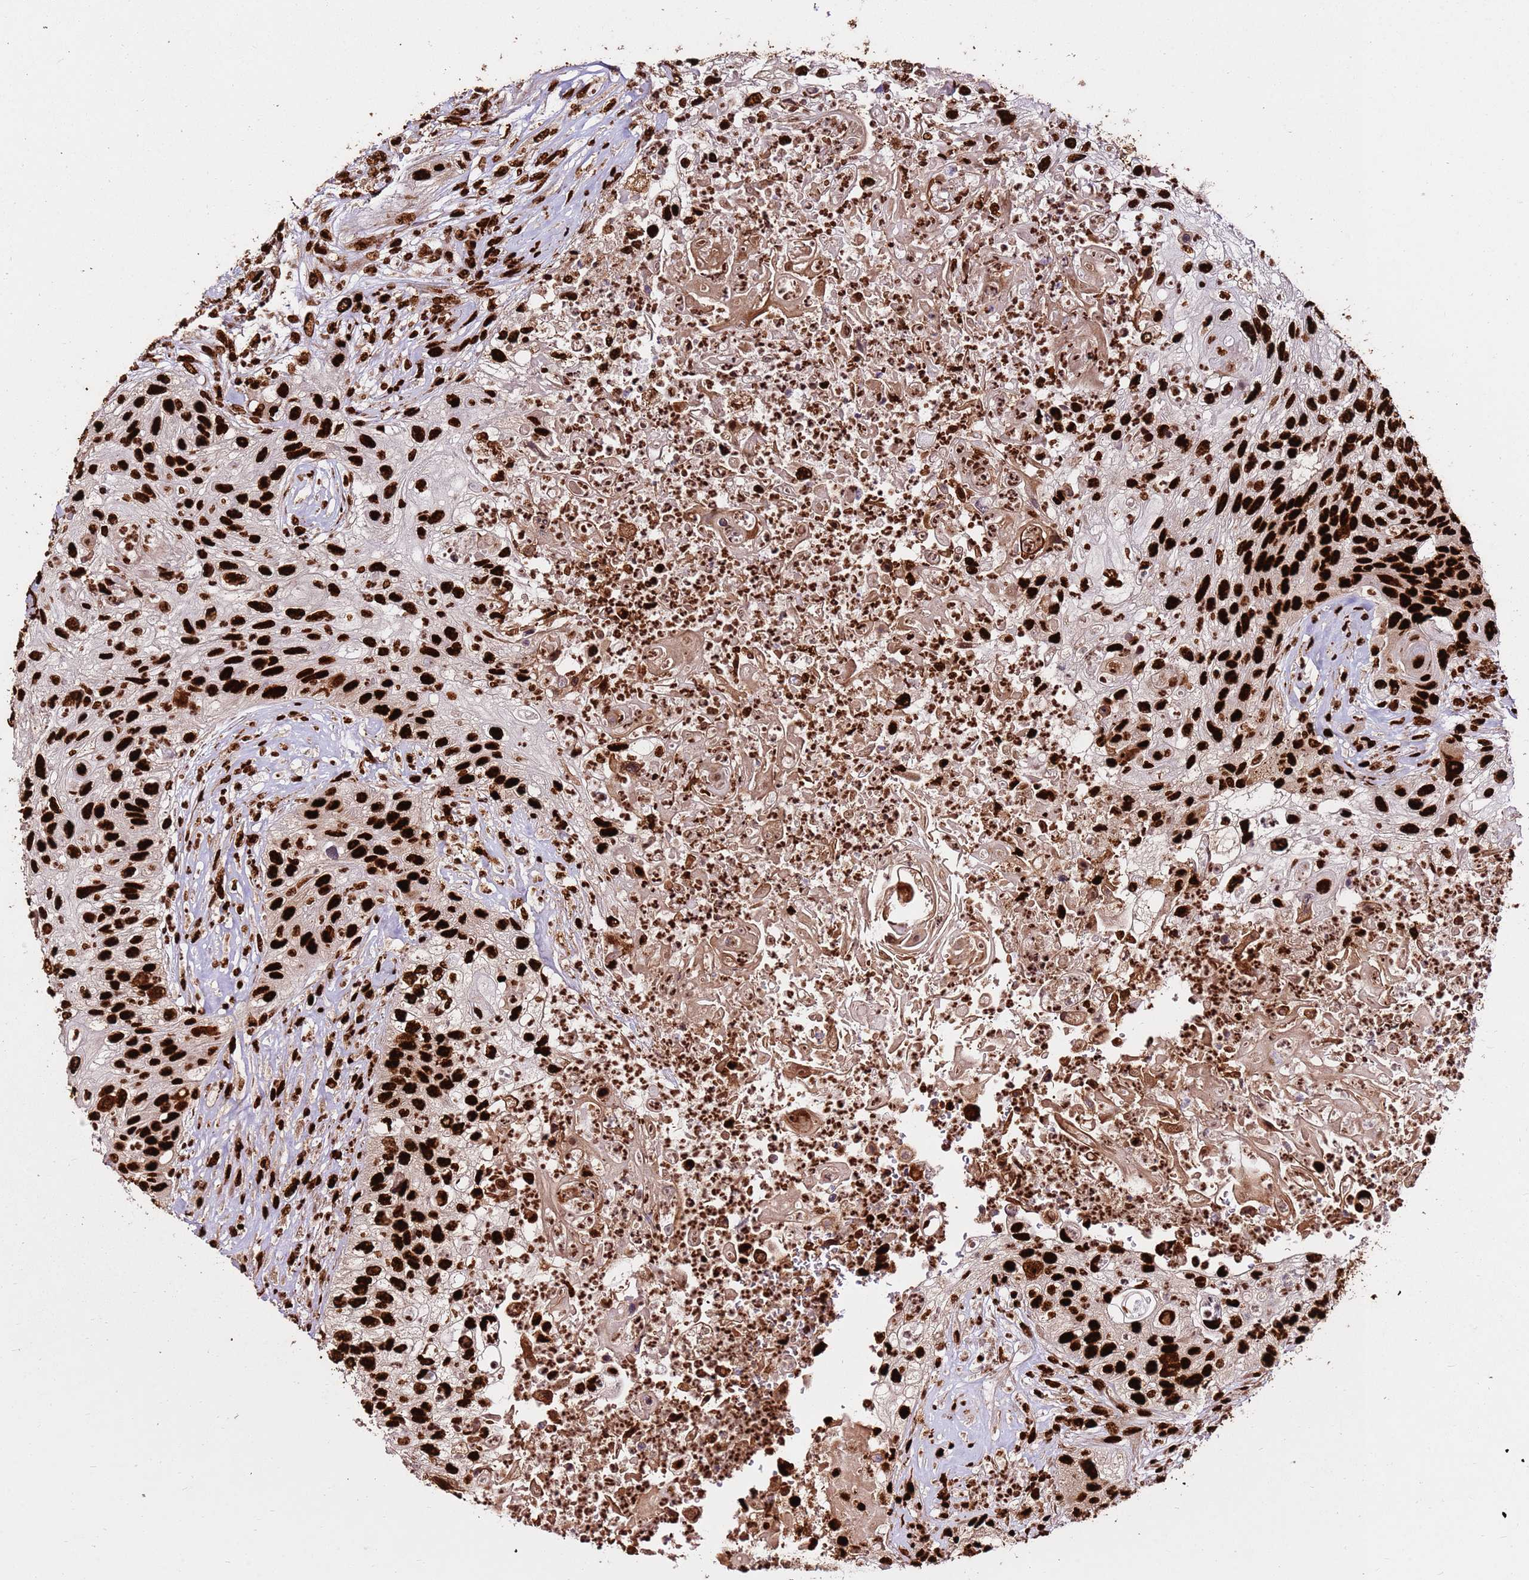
{"staining": {"intensity": "strong", "quantity": ">75%", "location": "nuclear"}, "tissue": "urothelial cancer", "cell_type": "Tumor cells", "image_type": "cancer", "snomed": [{"axis": "morphology", "description": "Urothelial carcinoma, High grade"}, {"axis": "topography", "description": "Urinary bladder"}], "caption": "The histopathology image displays immunohistochemical staining of urothelial cancer. There is strong nuclear staining is present in about >75% of tumor cells. The staining is performed using DAB (3,3'-diaminobenzidine) brown chromogen to label protein expression. The nuclei are counter-stained blue using hematoxylin.", "gene": "HNRNPAB", "patient": {"sex": "female", "age": 60}}